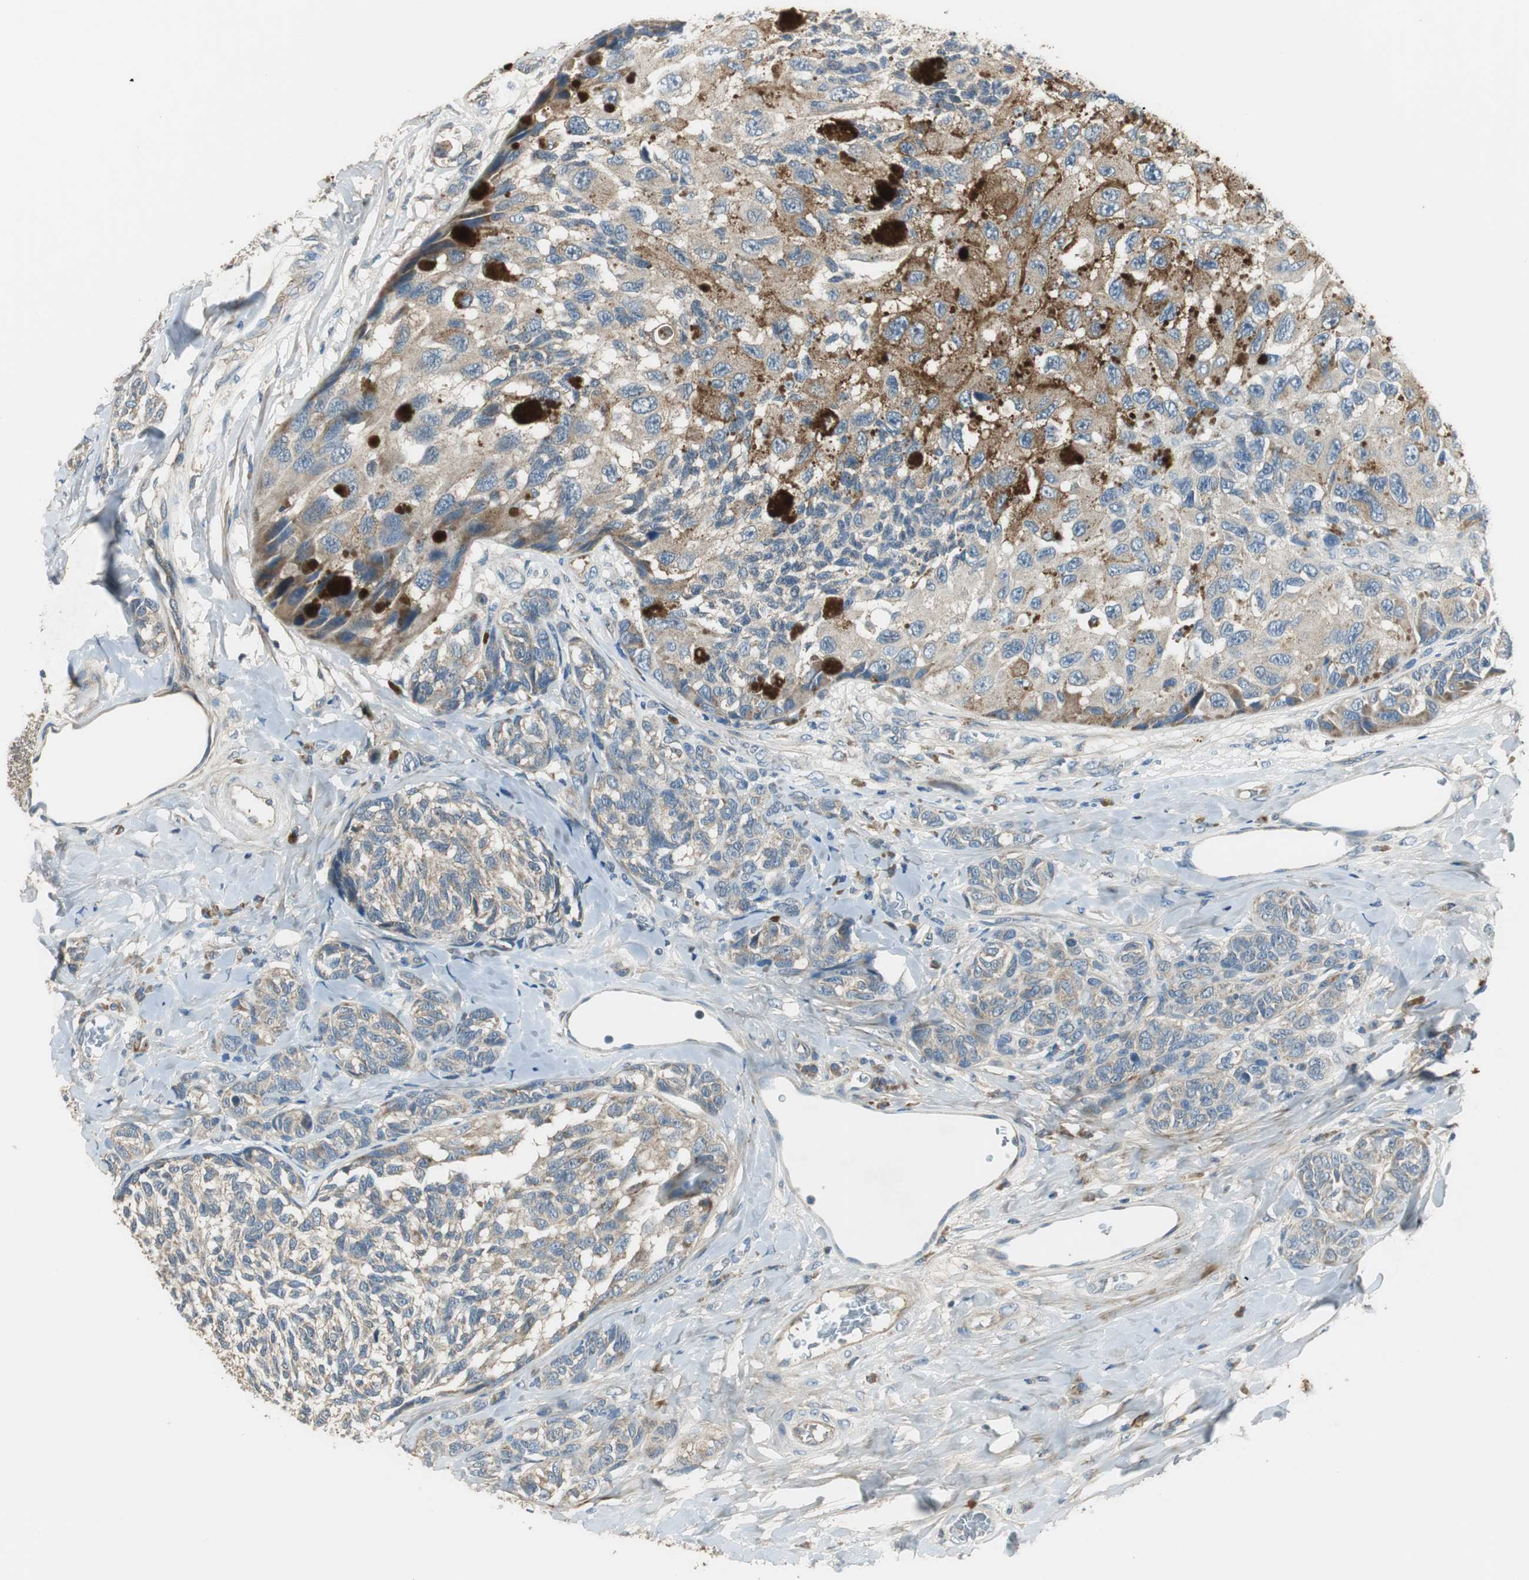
{"staining": {"intensity": "moderate", "quantity": ">75%", "location": "cytoplasmic/membranous"}, "tissue": "melanoma", "cell_type": "Tumor cells", "image_type": "cancer", "snomed": [{"axis": "morphology", "description": "Malignant melanoma, NOS"}, {"axis": "topography", "description": "Skin"}], "caption": "A photomicrograph of melanoma stained for a protein shows moderate cytoplasmic/membranous brown staining in tumor cells.", "gene": "MSTO1", "patient": {"sex": "female", "age": 73}}